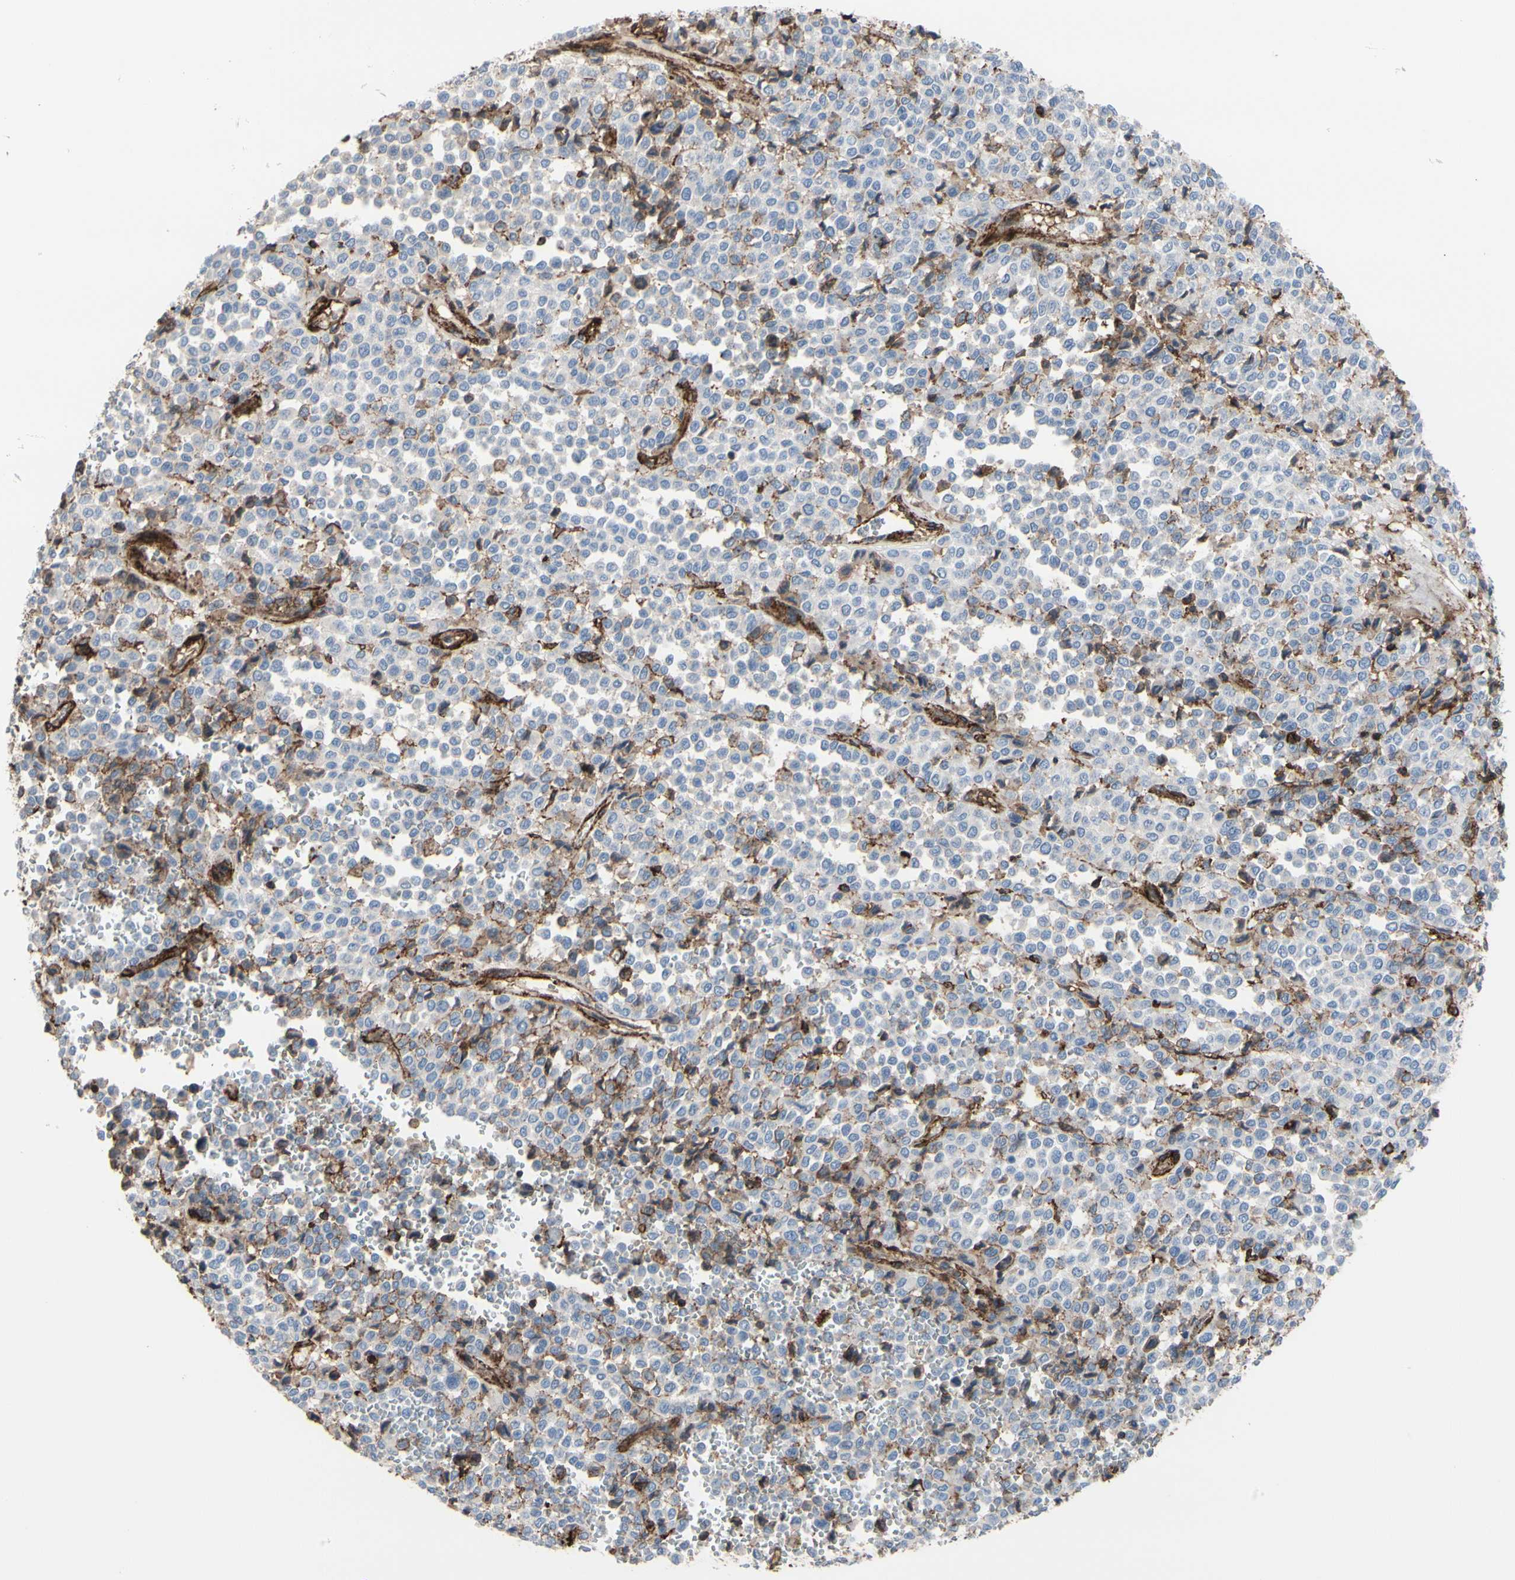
{"staining": {"intensity": "negative", "quantity": "none", "location": "none"}, "tissue": "melanoma", "cell_type": "Tumor cells", "image_type": "cancer", "snomed": [{"axis": "morphology", "description": "Malignant melanoma, Metastatic site"}, {"axis": "topography", "description": "Pancreas"}], "caption": "Immunohistochemical staining of malignant melanoma (metastatic site) displays no significant positivity in tumor cells.", "gene": "ANXA6", "patient": {"sex": "female", "age": 30}}